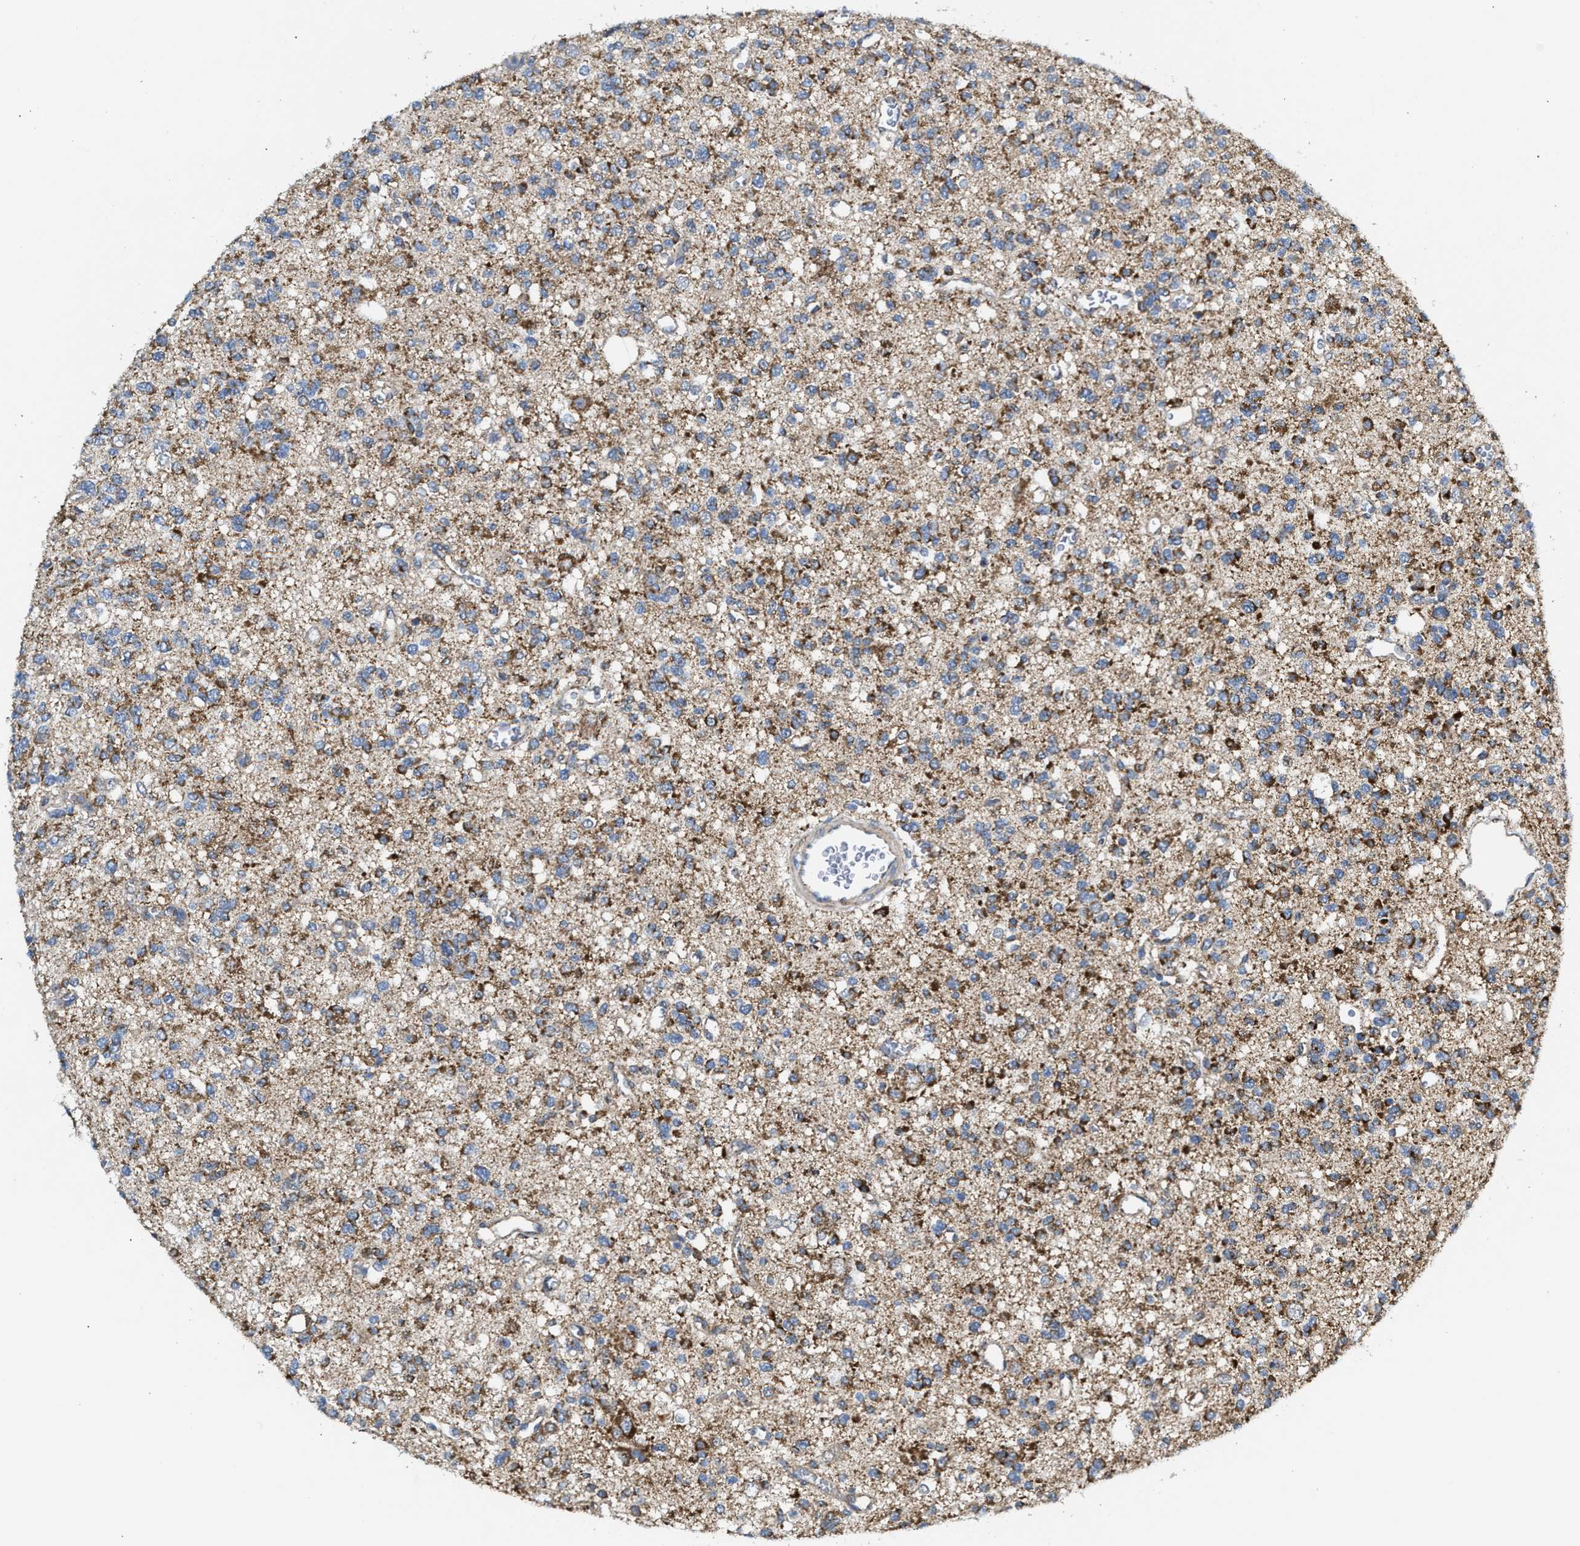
{"staining": {"intensity": "strong", "quantity": "25%-75%", "location": "cytoplasmic/membranous"}, "tissue": "glioma", "cell_type": "Tumor cells", "image_type": "cancer", "snomed": [{"axis": "morphology", "description": "Glioma, malignant, Low grade"}, {"axis": "topography", "description": "Brain"}], "caption": "Malignant glioma (low-grade) tissue shows strong cytoplasmic/membranous positivity in approximately 25%-75% of tumor cells, visualized by immunohistochemistry.", "gene": "TACO1", "patient": {"sex": "male", "age": 38}}